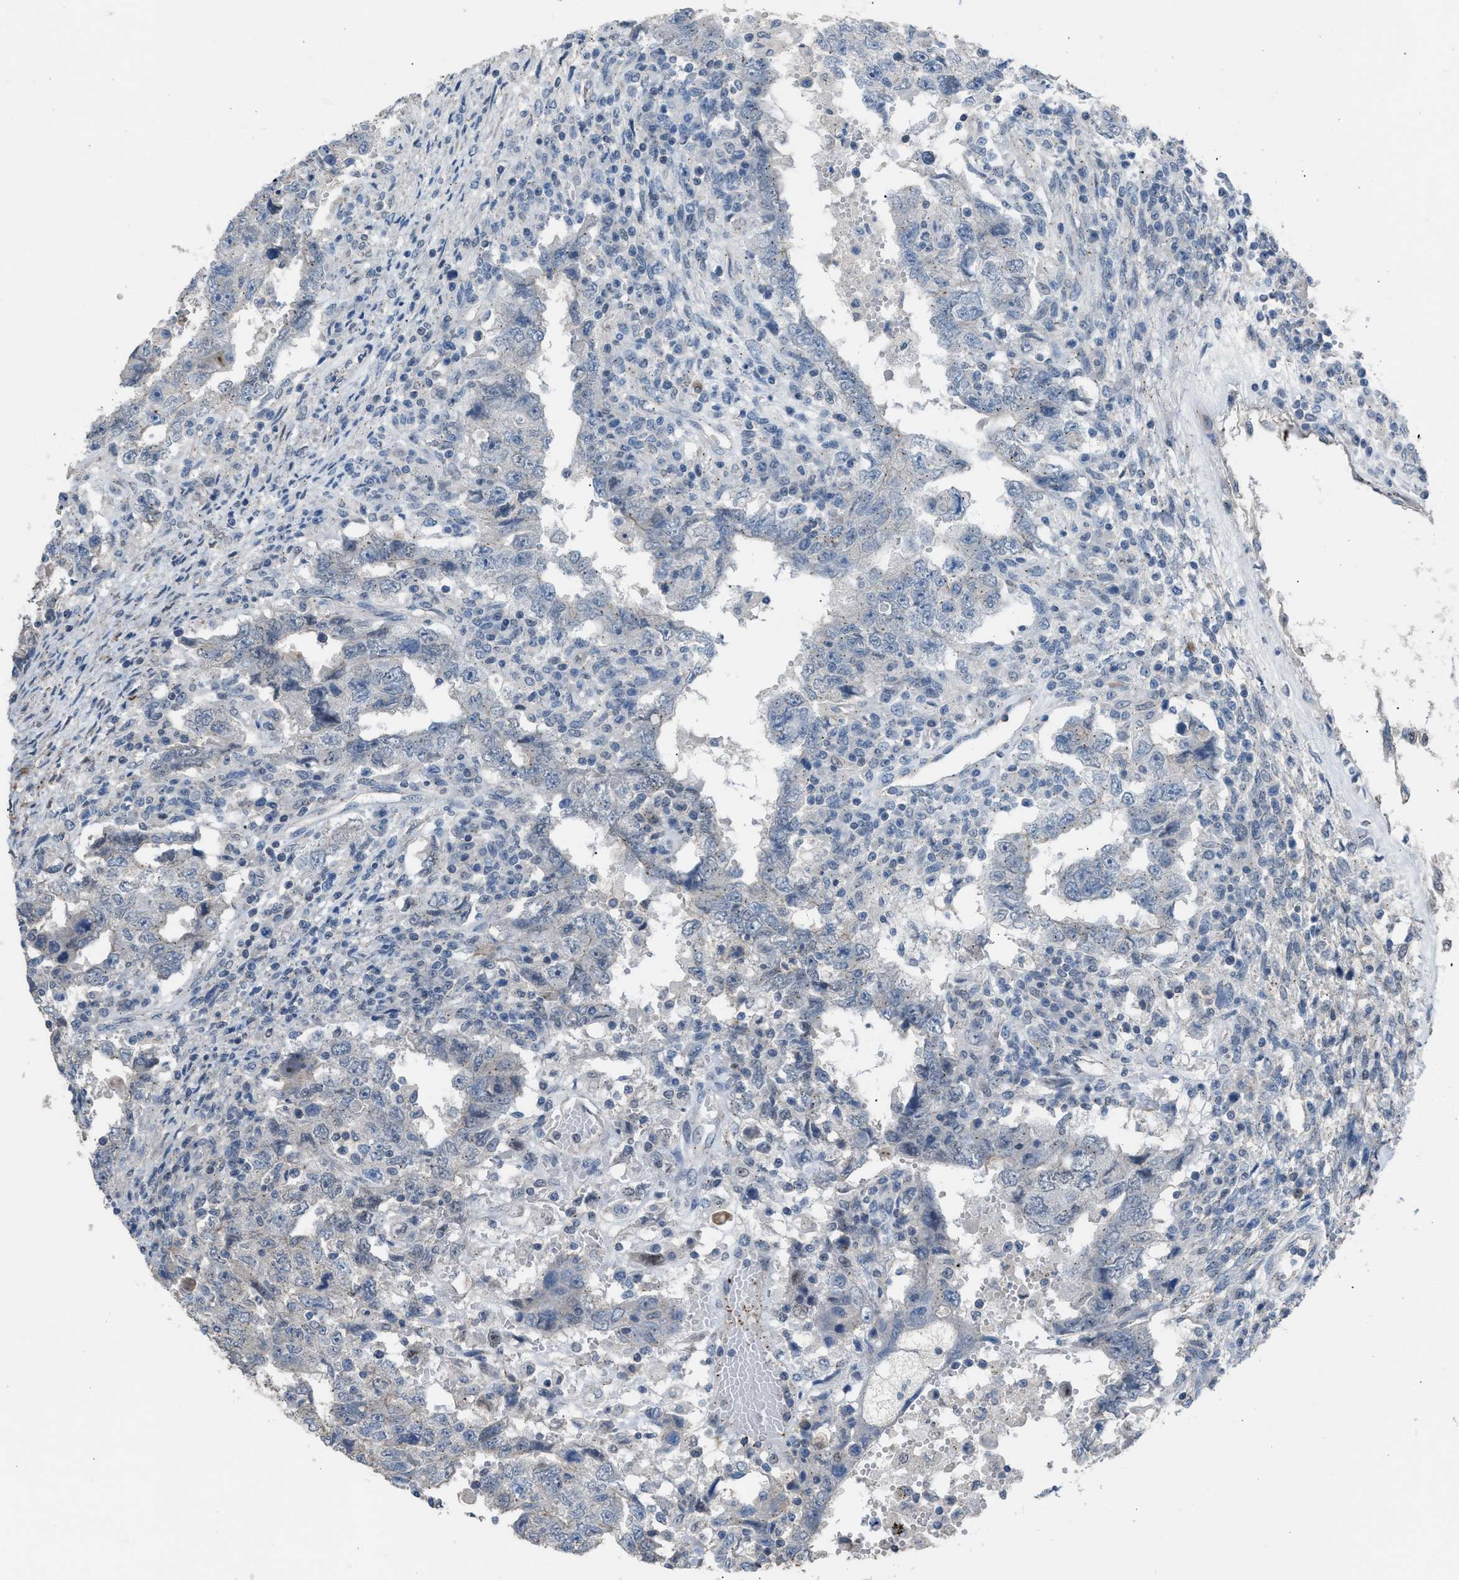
{"staining": {"intensity": "weak", "quantity": "25%-75%", "location": "cytoplasmic/membranous"}, "tissue": "testis cancer", "cell_type": "Tumor cells", "image_type": "cancer", "snomed": [{"axis": "morphology", "description": "Carcinoma, Embryonal, NOS"}, {"axis": "topography", "description": "Testis"}], "caption": "A histopathology image of testis cancer (embryonal carcinoma) stained for a protein demonstrates weak cytoplasmic/membranous brown staining in tumor cells.", "gene": "CRTC1", "patient": {"sex": "male", "age": 26}}